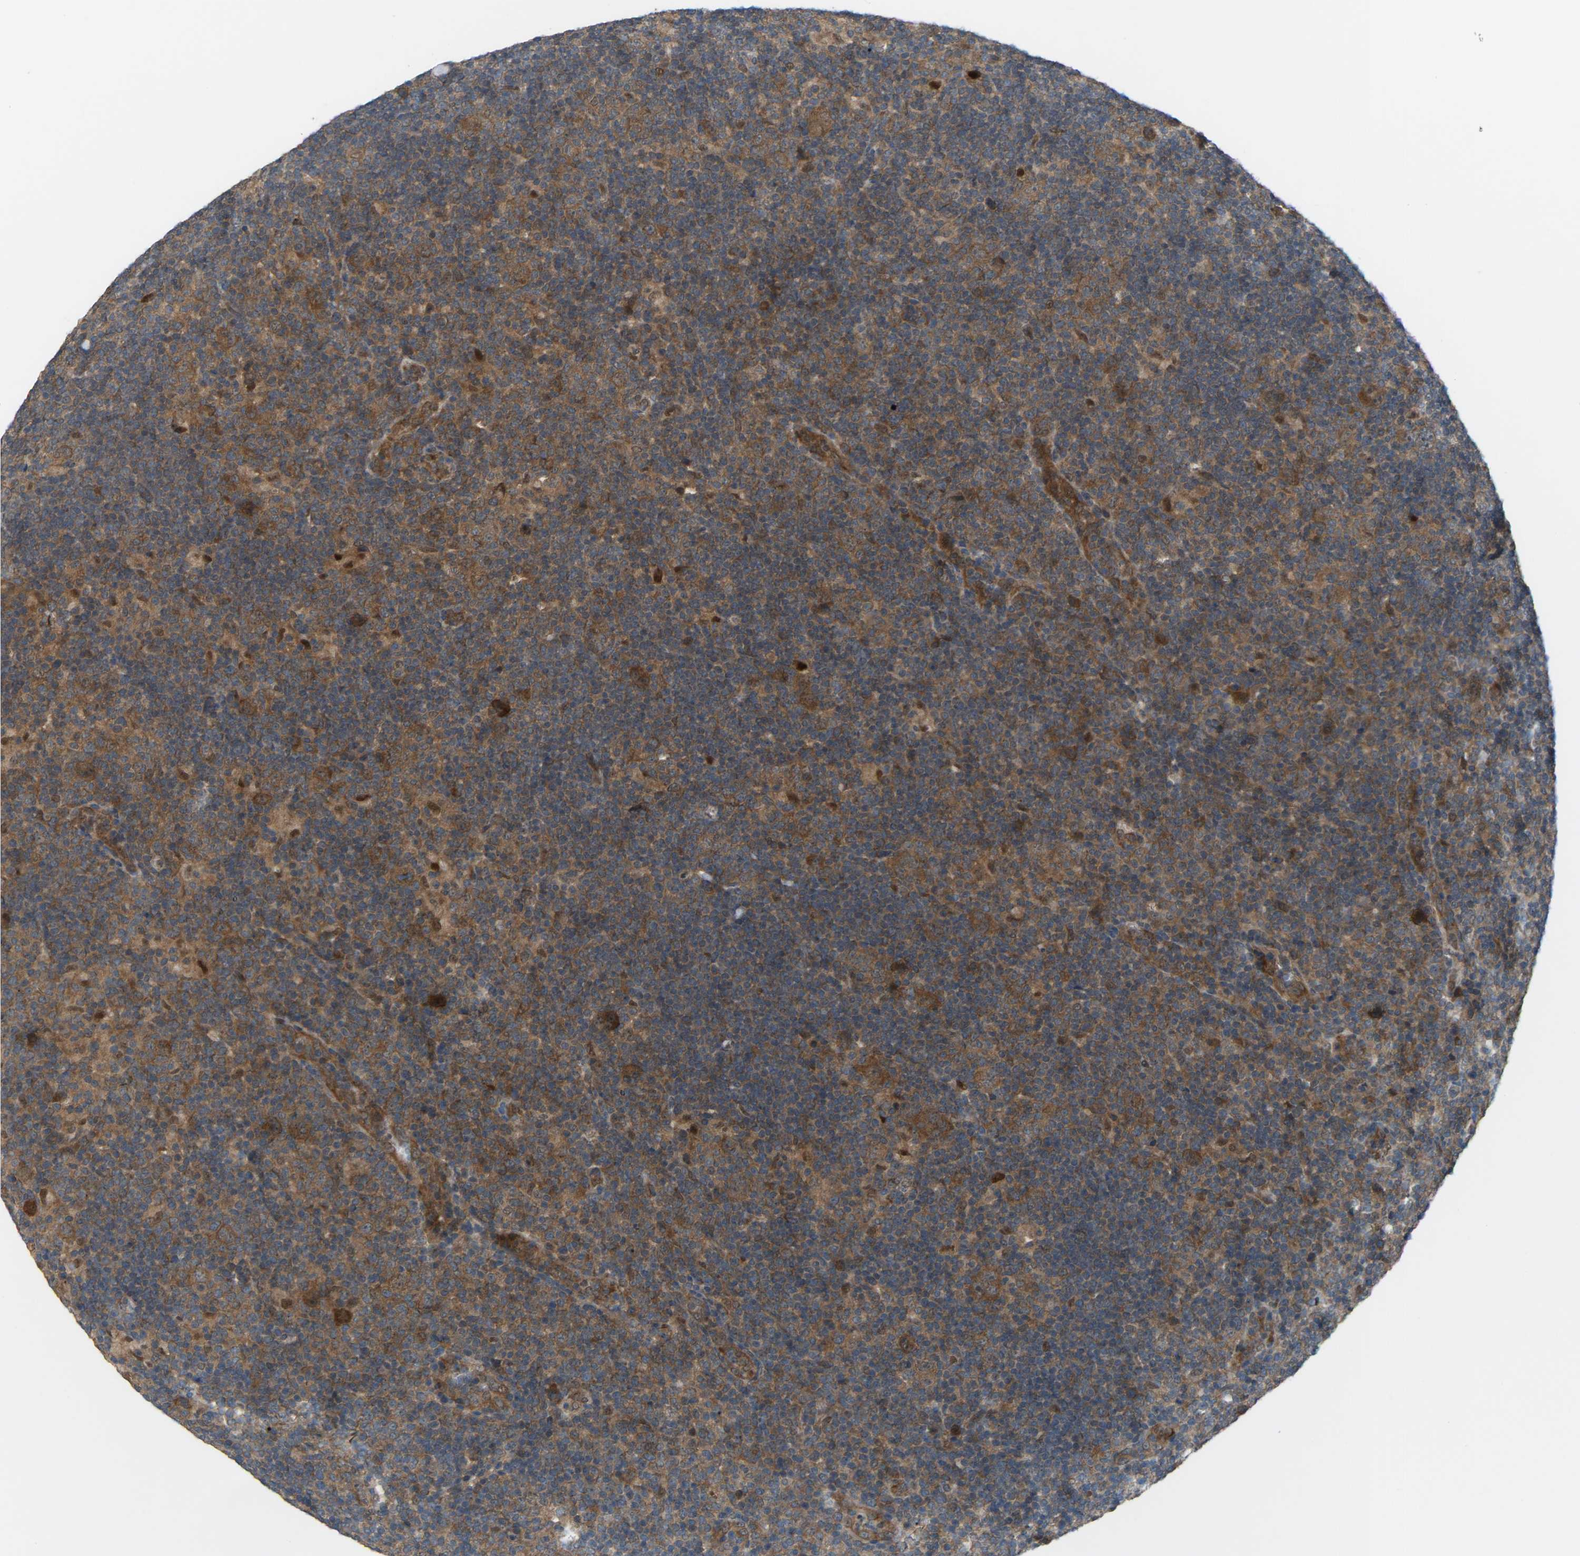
{"staining": {"intensity": "moderate", "quantity": ">75%", "location": "cytoplasmic/membranous"}, "tissue": "lymphoma", "cell_type": "Tumor cells", "image_type": "cancer", "snomed": [{"axis": "morphology", "description": "Hodgkin's disease, NOS"}, {"axis": "topography", "description": "Lymph node"}], "caption": "Immunohistochemistry (IHC) histopathology image of neoplastic tissue: lymphoma stained using IHC shows medium levels of moderate protein expression localized specifically in the cytoplasmic/membranous of tumor cells, appearing as a cytoplasmic/membranous brown color.", "gene": "CROT", "patient": {"sex": "female", "age": 57}}